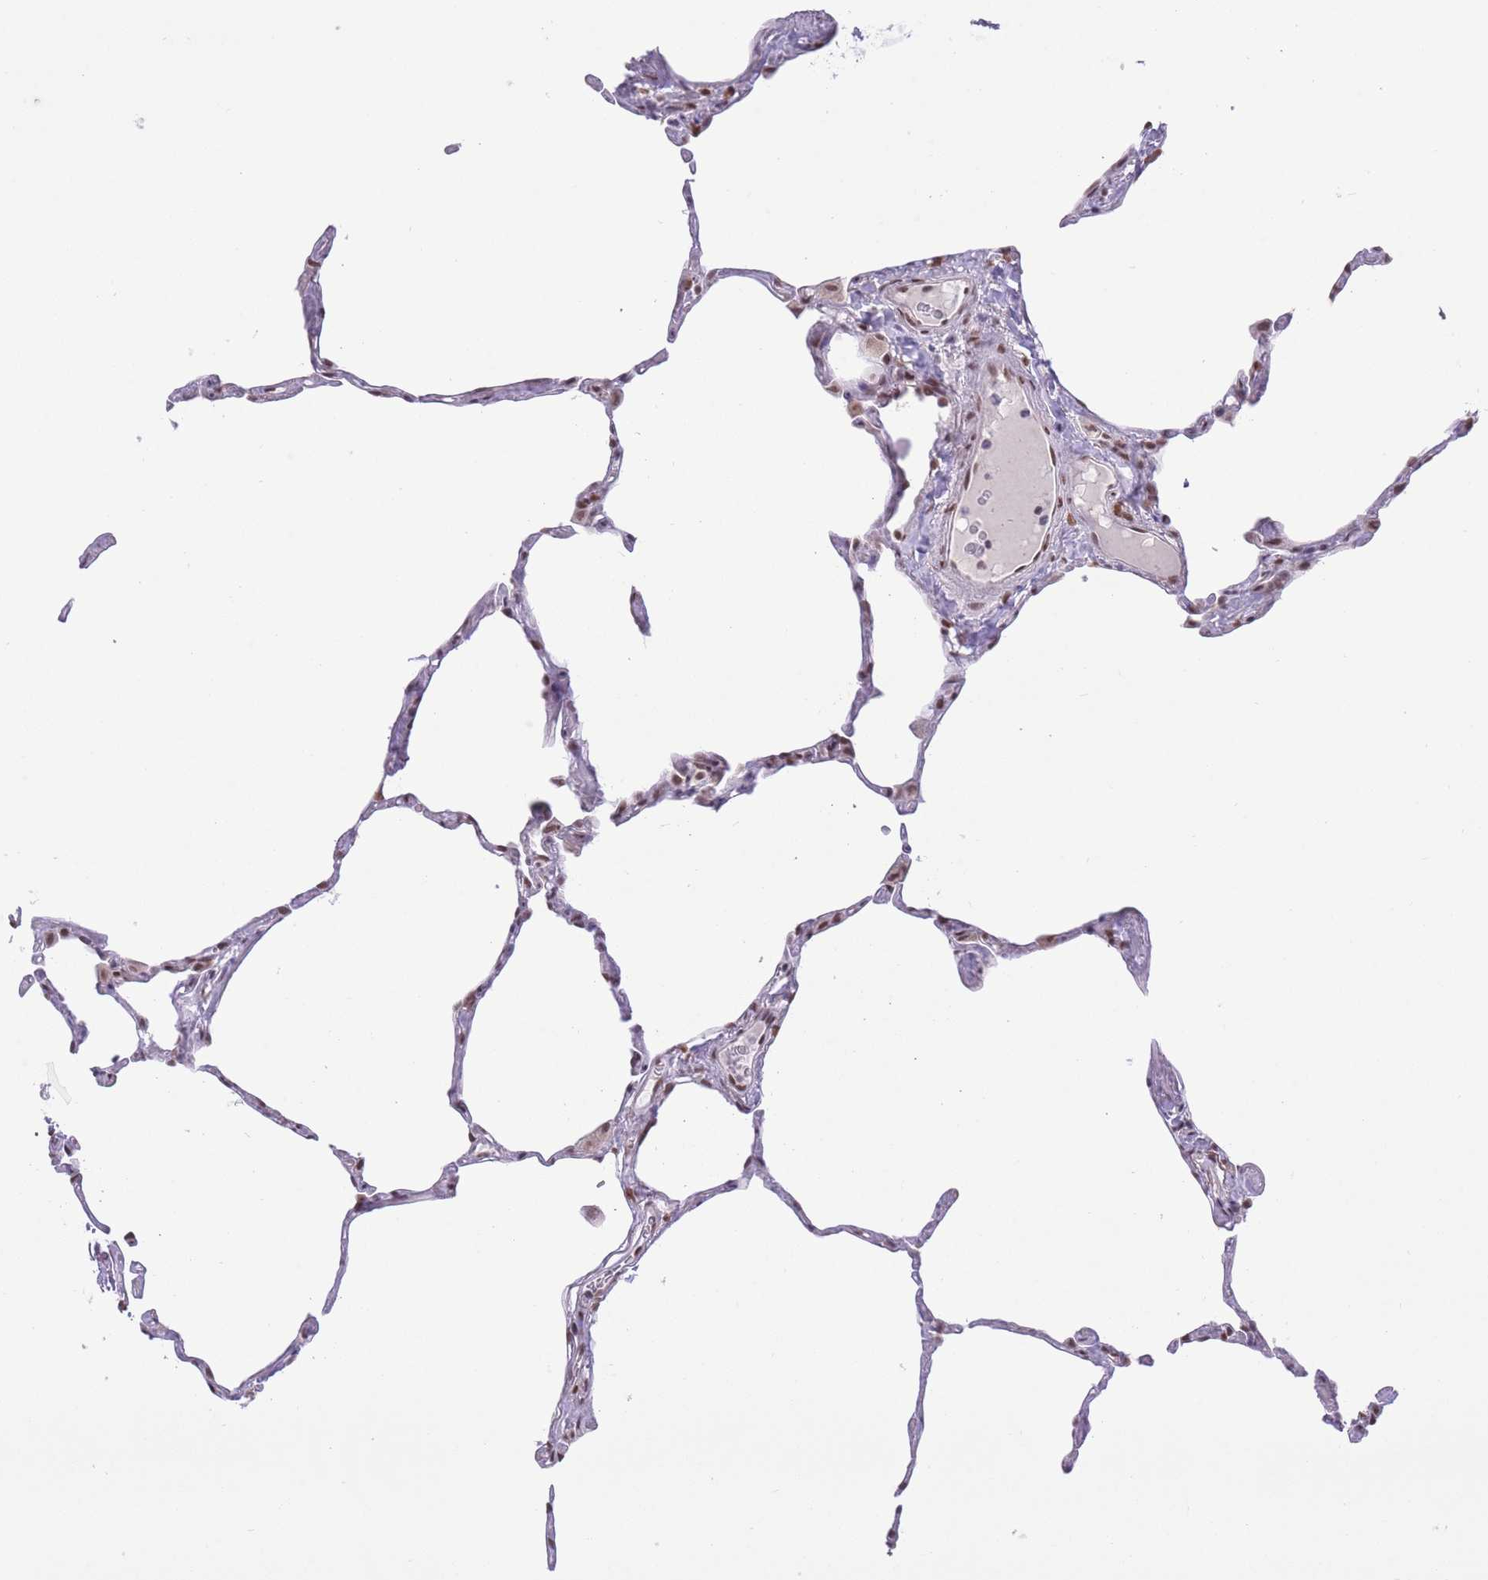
{"staining": {"intensity": "moderate", "quantity": "25%-75%", "location": "nuclear"}, "tissue": "lung", "cell_type": "Alveolar cells", "image_type": "normal", "snomed": [{"axis": "morphology", "description": "Normal tissue, NOS"}, {"axis": "topography", "description": "Lung"}], "caption": "Brown immunohistochemical staining in benign human lung exhibits moderate nuclear expression in about 25%-75% of alveolar cells.", "gene": "ZBED5", "patient": {"sex": "male", "age": 65}}